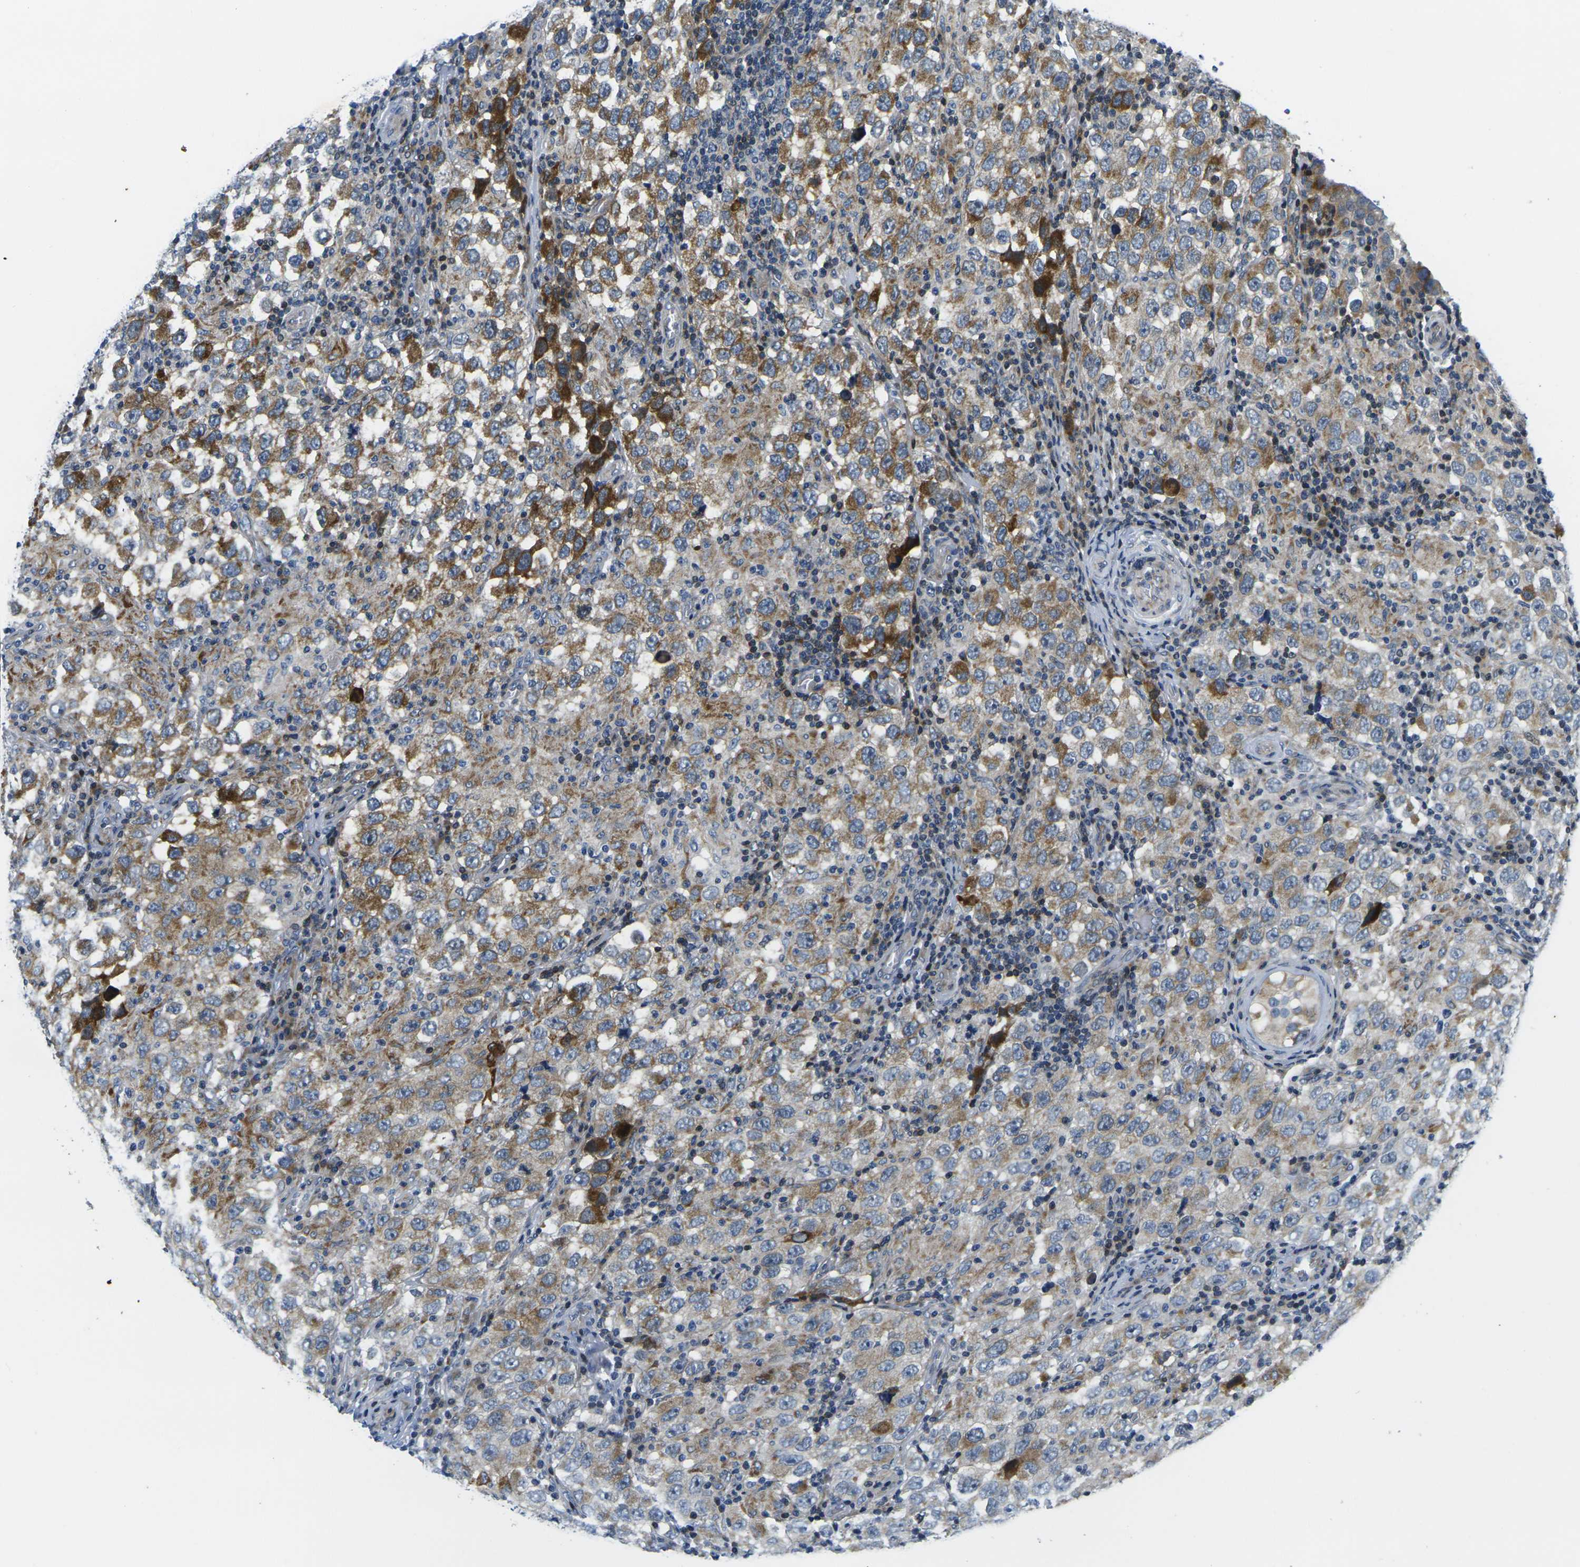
{"staining": {"intensity": "moderate", "quantity": "25%-75%", "location": "cytoplasmic/membranous"}, "tissue": "testis cancer", "cell_type": "Tumor cells", "image_type": "cancer", "snomed": [{"axis": "morphology", "description": "Carcinoma, Embryonal, NOS"}, {"axis": "topography", "description": "Testis"}], "caption": "Protein expression analysis of human testis embryonal carcinoma reveals moderate cytoplasmic/membranous positivity in about 25%-75% of tumor cells.", "gene": "ROBO2", "patient": {"sex": "male", "age": 21}}